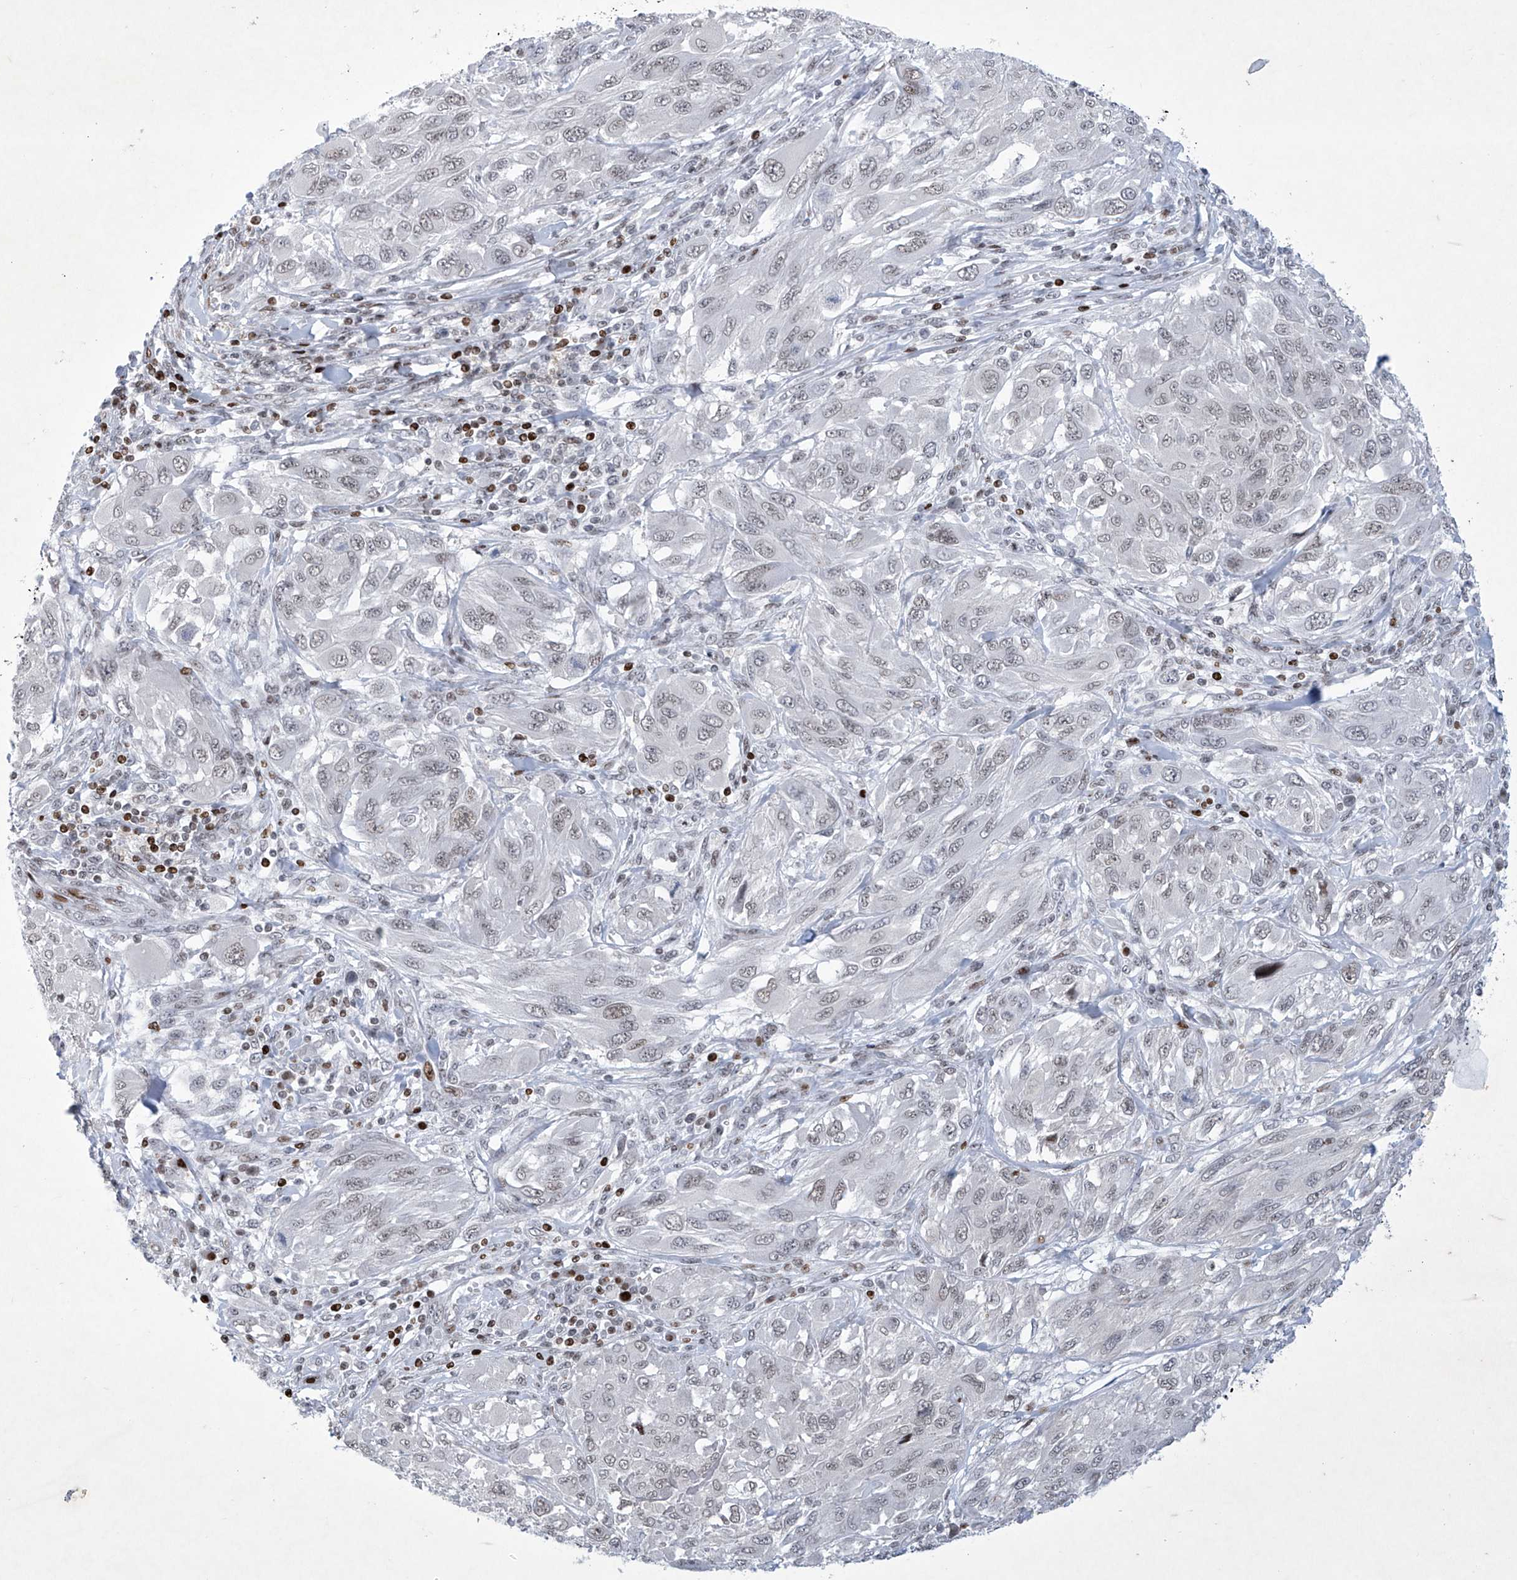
{"staining": {"intensity": "weak", "quantity": ">75%", "location": "nuclear"}, "tissue": "melanoma", "cell_type": "Tumor cells", "image_type": "cancer", "snomed": [{"axis": "morphology", "description": "Malignant melanoma, NOS"}, {"axis": "topography", "description": "Skin"}], "caption": "Melanoma tissue demonstrates weak nuclear staining in about >75% of tumor cells", "gene": "RFX7", "patient": {"sex": "female", "age": 91}}